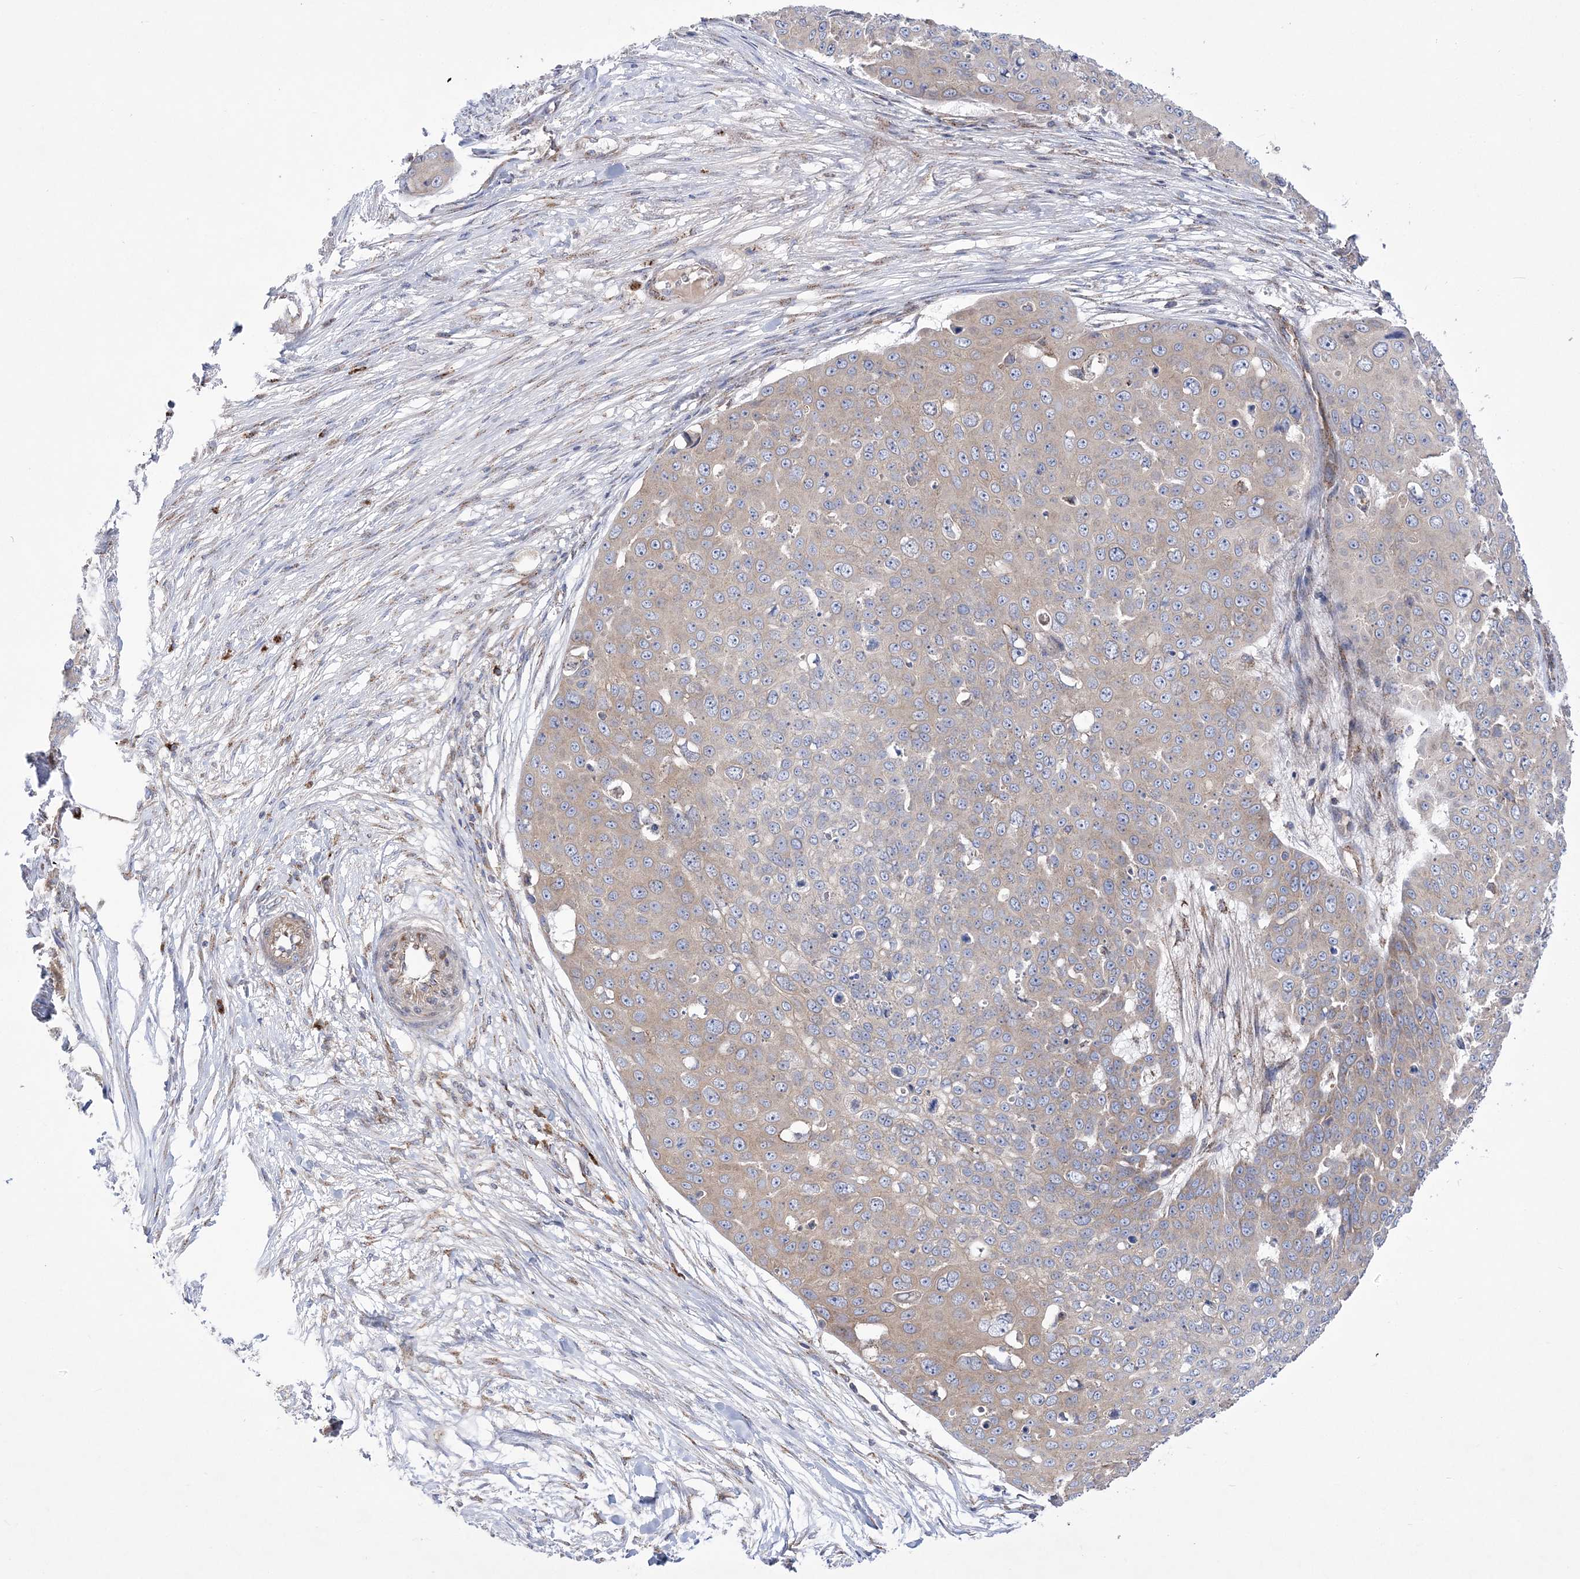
{"staining": {"intensity": "weak", "quantity": "25%-75%", "location": "cytoplasmic/membranous"}, "tissue": "skin cancer", "cell_type": "Tumor cells", "image_type": "cancer", "snomed": [{"axis": "morphology", "description": "Squamous cell carcinoma, NOS"}, {"axis": "topography", "description": "Skin"}], "caption": "Weak cytoplasmic/membranous protein expression is identified in about 25%-75% of tumor cells in squamous cell carcinoma (skin).", "gene": "COPB2", "patient": {"sex": "male", "age": 71}}